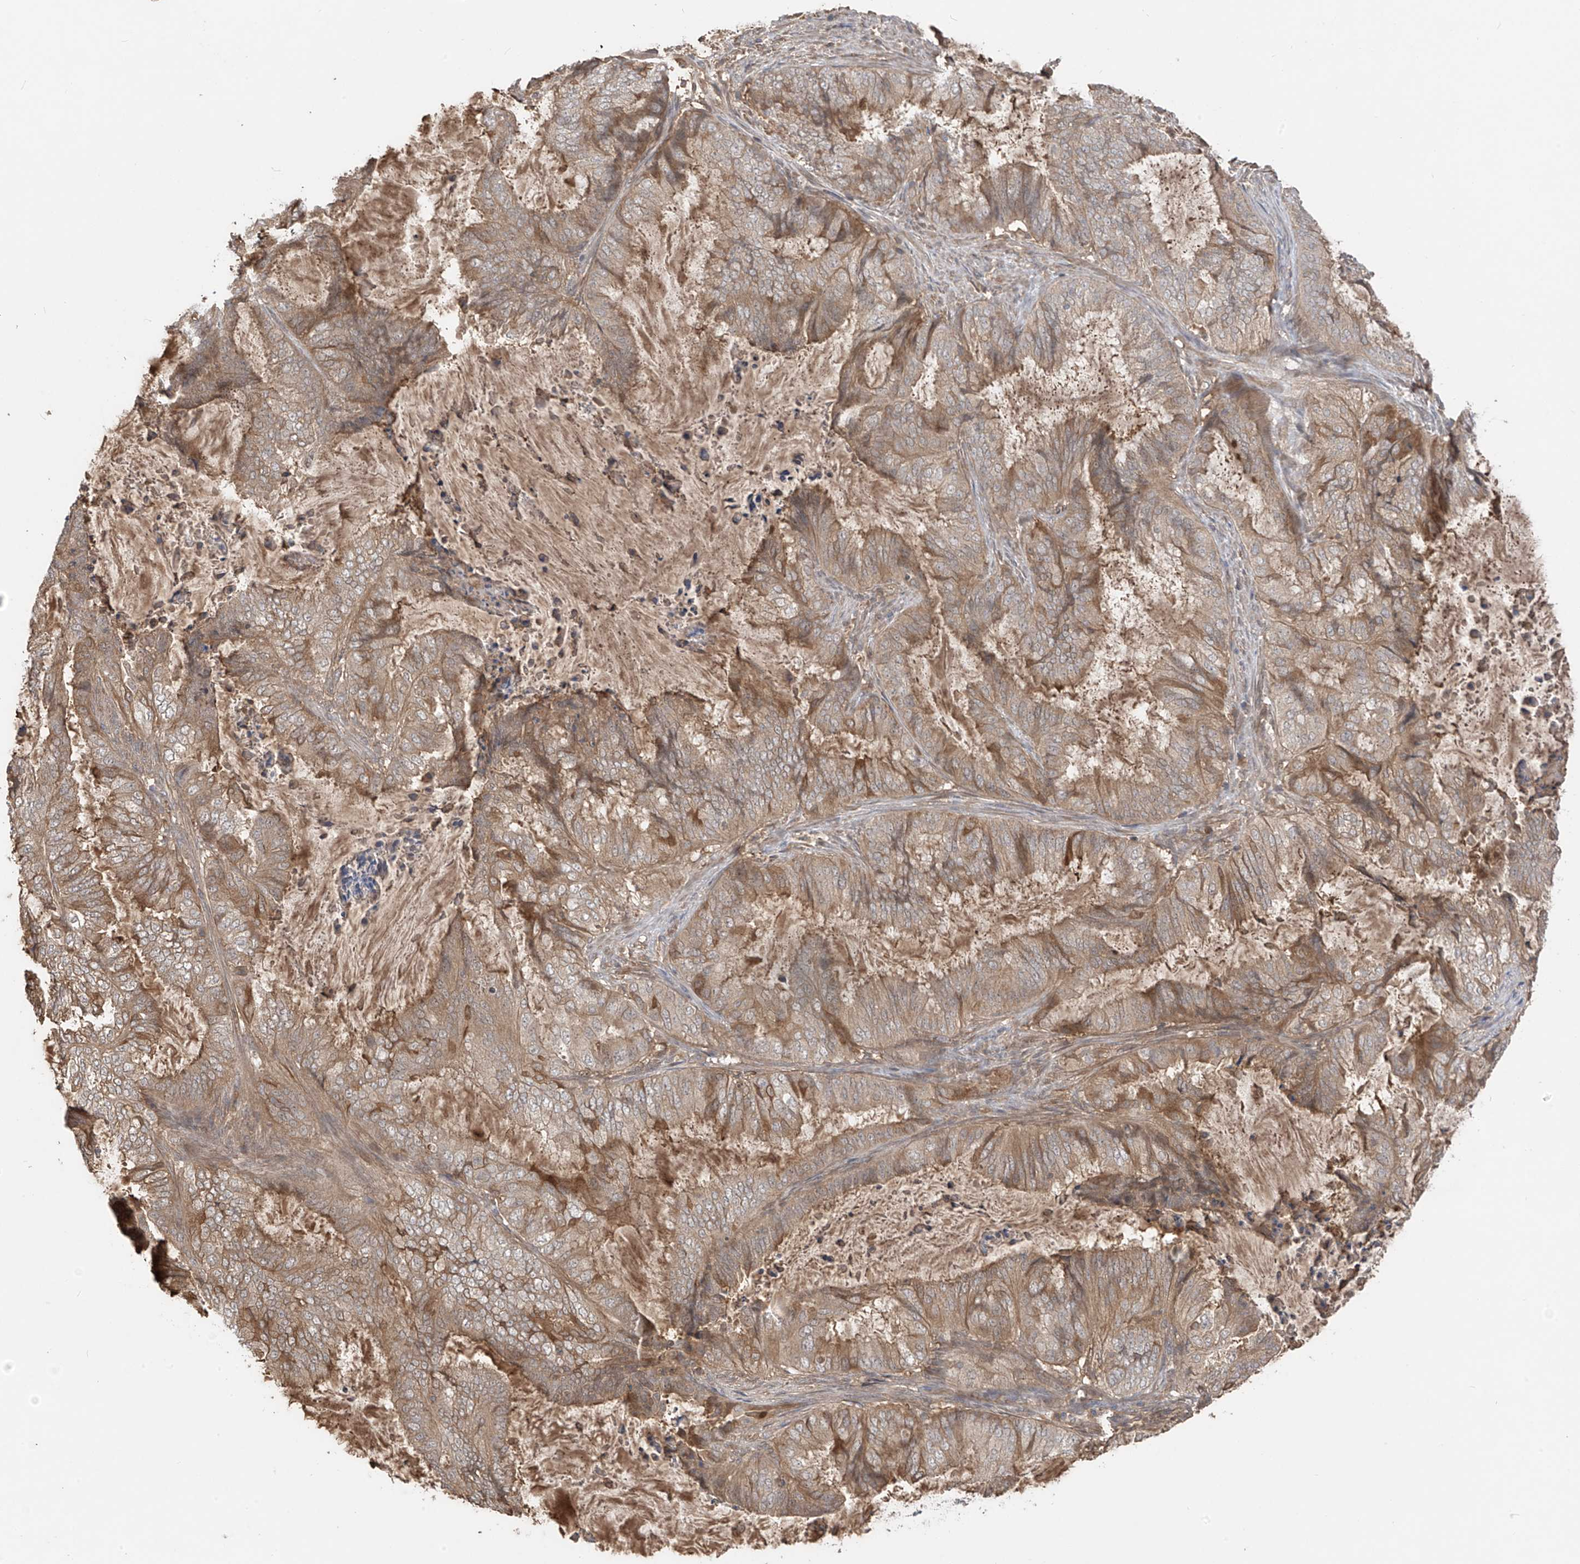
{"staining": {"intensity": "moderate", "quantity": "25%-75%", "location": "cytoplasmic/membranous"}, "tissue": "endometrial cancer", "cell_type": "Tumor cells", "image_type": "cancer", "snomed": [{"axis": "morphology", "description": "Adenocarcinoma, NOS"}, {"axis": "topography", "description": "Endometrium"}], "caption": "IHC photomicrograph of neoplastic tissue: human endometrial adenocarcinoma stained using IHC displays medium levels of moderate protein expression localized specifically in the cytoplasmic/membranous of tumor cells, appearing as a cytoplasmic/membranous brown color.", "gene": "CACNA2D4", "patient": {"sex": "female", "age": 51}}